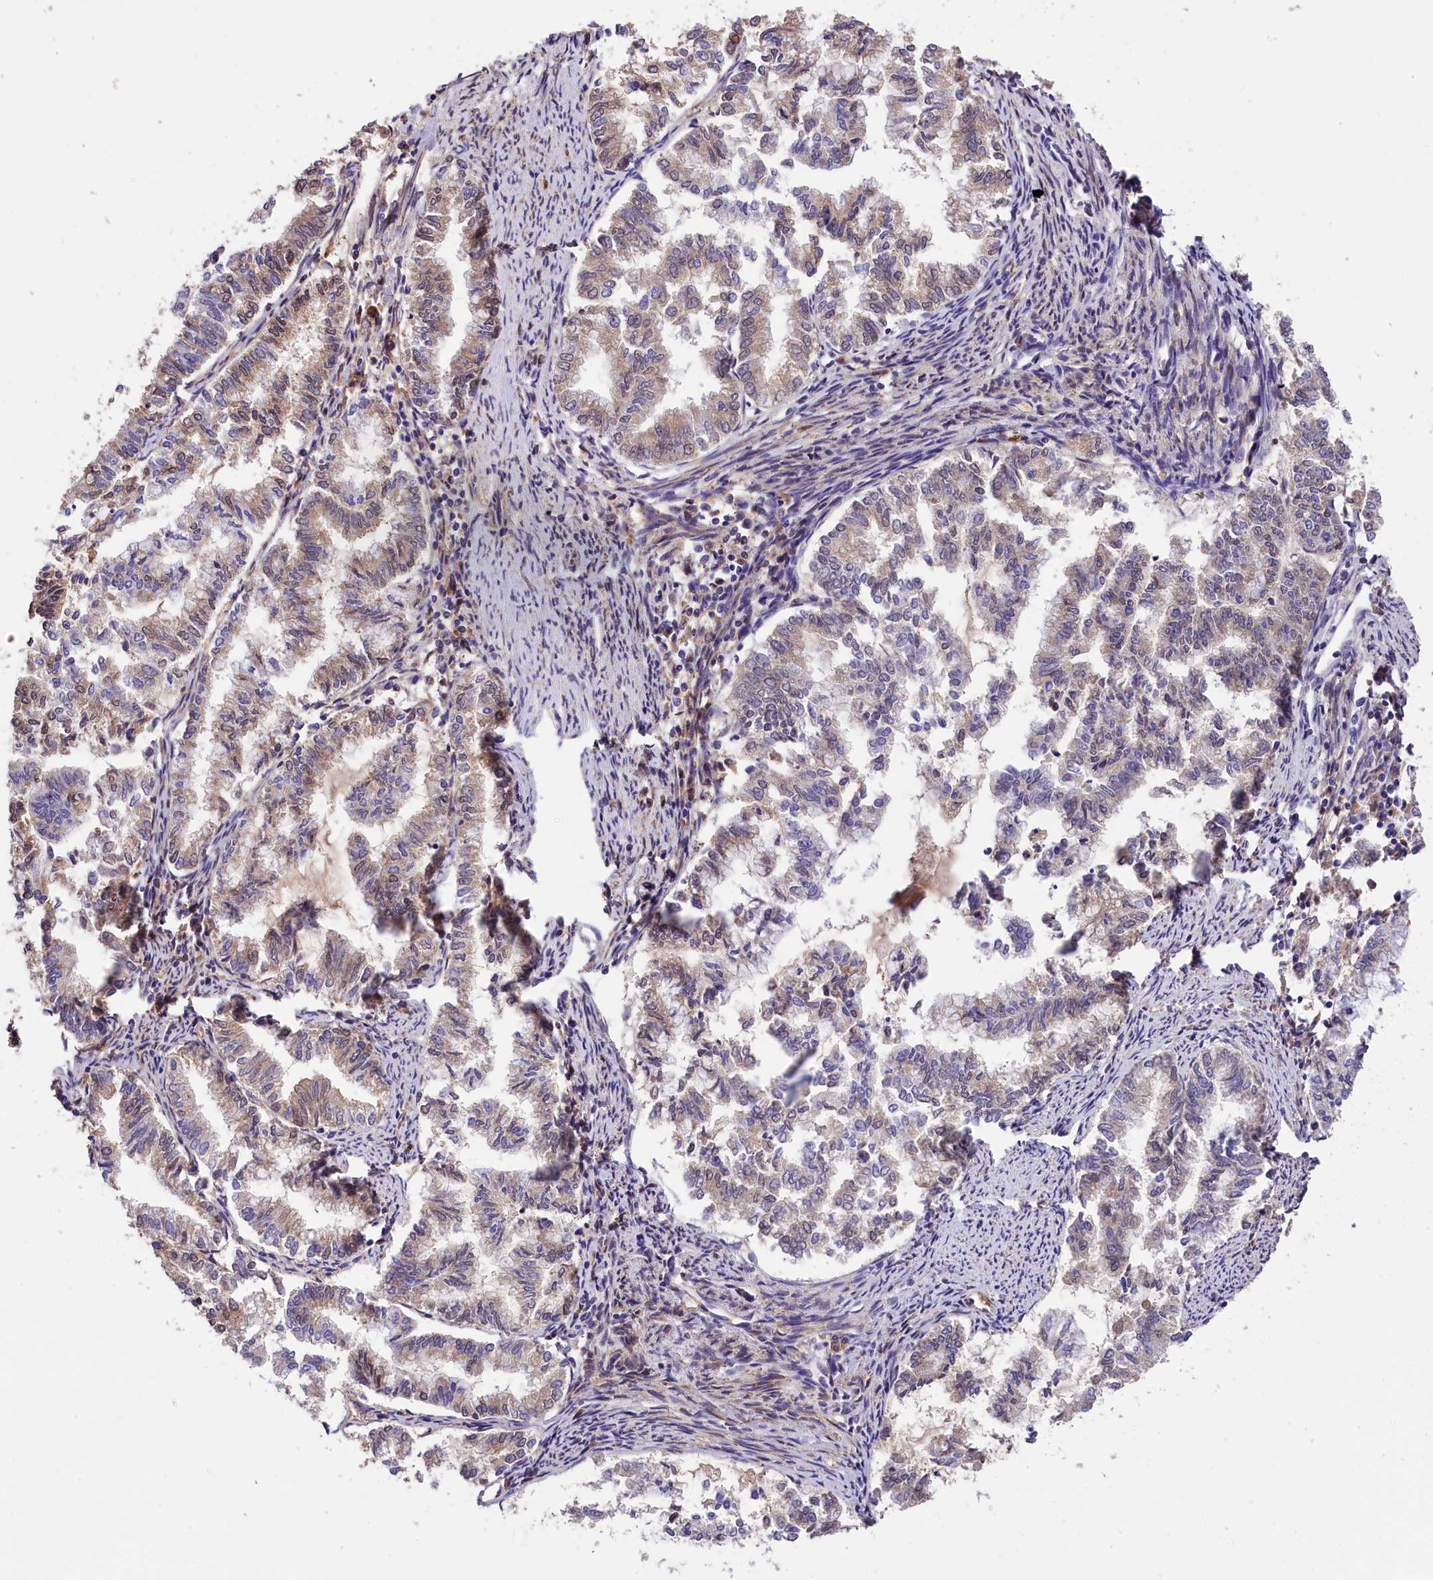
{"staining": {"intensity": "weak", "quantity": "<25%", "location": "cytoplasmic/membranous"}, "tissue": "endometrial cancer", "cell_type": "Tumor cells", "image_type": "cancer", "snomed": [{"axis": "morphology", "description": "Adenocarcinoma, NOS"}, {"axis": "topography", "description": "Endometrium"}], "caption": "This image is of adenocarcinoma (endometrial) stained with IHC to label a protein in brown with the nuclei are counter-stained blue. There is no positivity in tumor cells.", "gene": "PHAF1", "patient": {"sex": "female", "age": 79}}